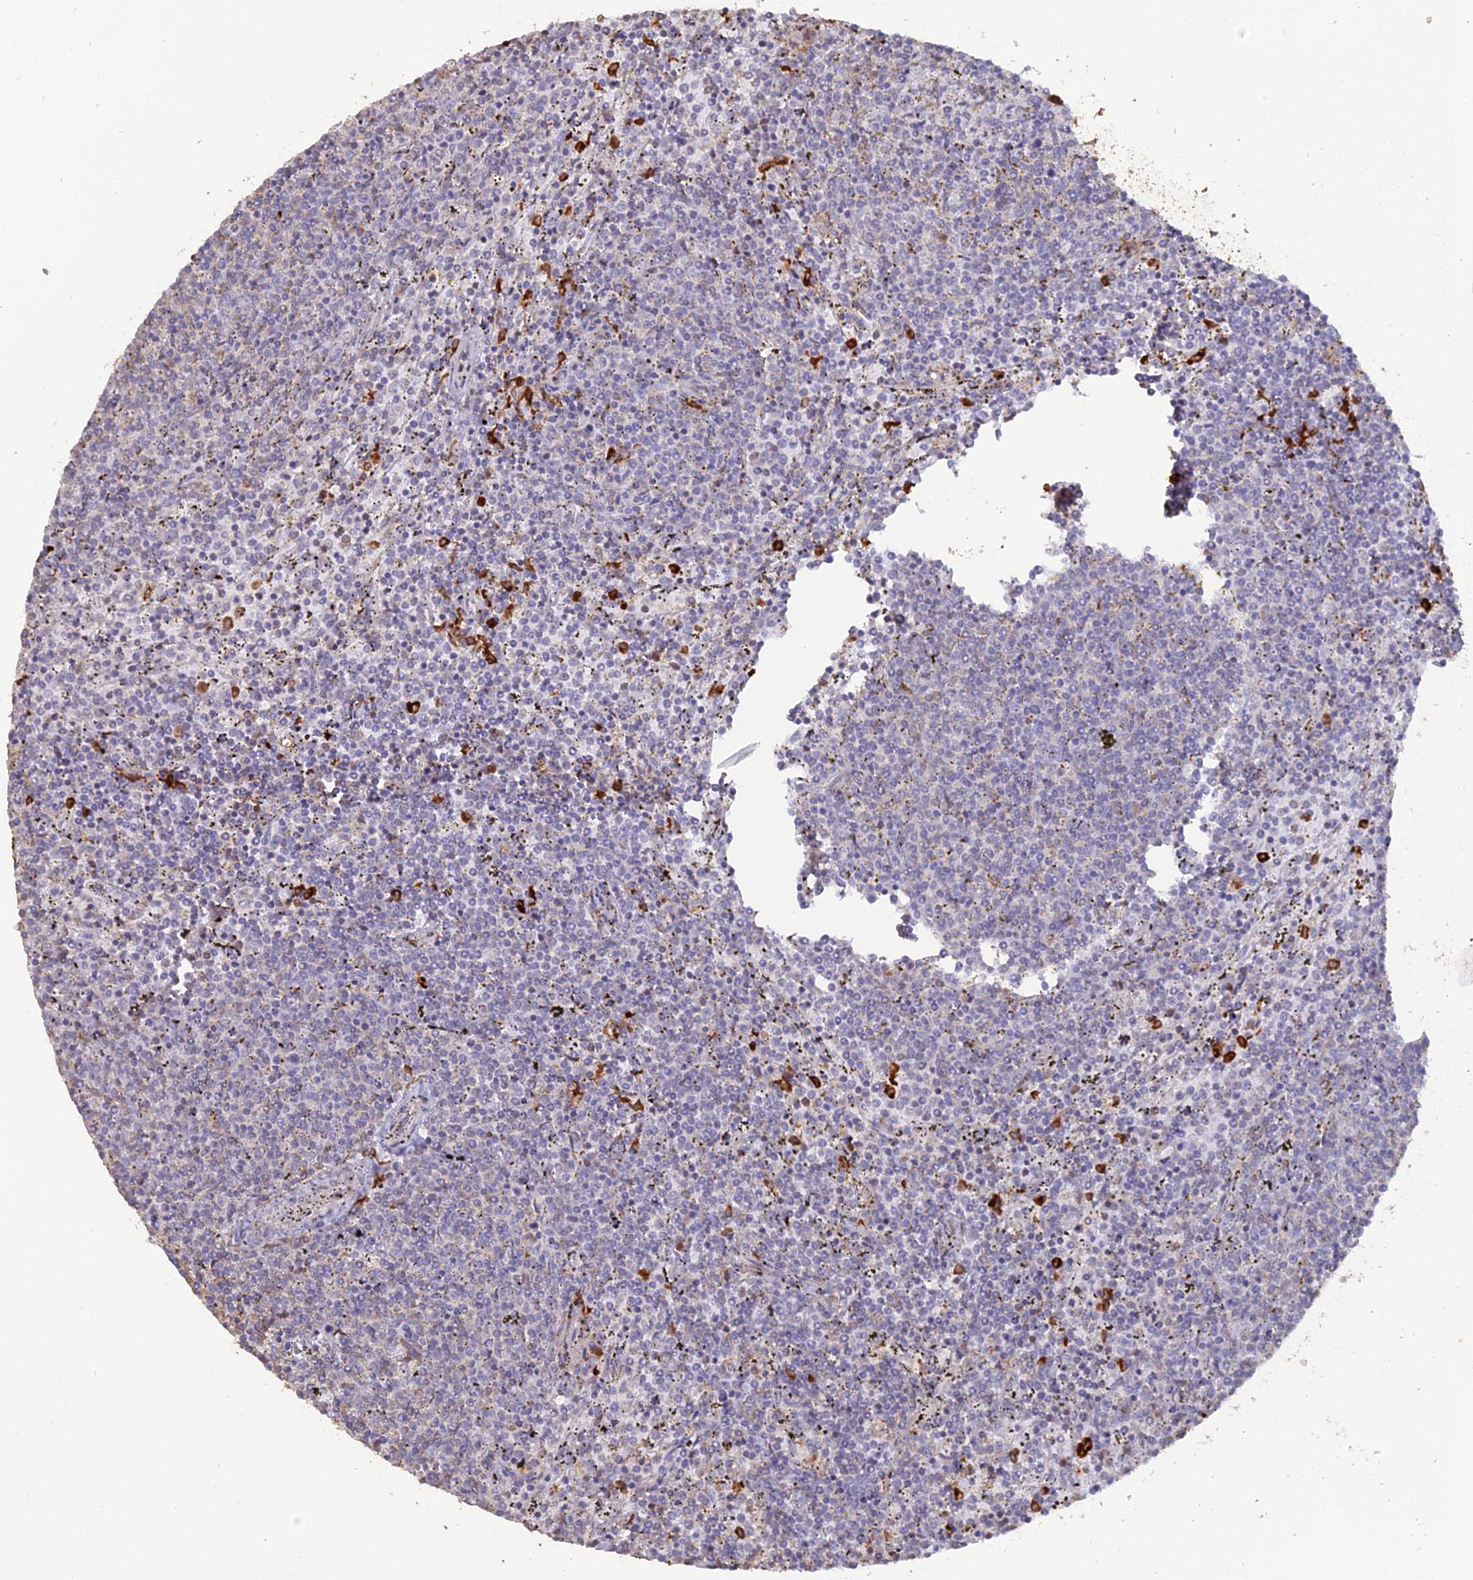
{"staining": {"intensity": "negative", "quantity": "none", "location": "none"}, "tissue": "lymphoma", "cell_type": "Tumor cells", "image_type": "cancer", "snomed": [{"axis": "morphology", "description": "Malignant lymphoma, non-Hodgkin's type, Low grade"}, {"axis": "topography", "description": "Spleen"}], "caption": "There is no significant positivity in tumor cells of malignant lymphoma, non-Hodgkin's type (low-grade).", "gene": "APOBR", "patient": {"sex": "female", "age": 50}}